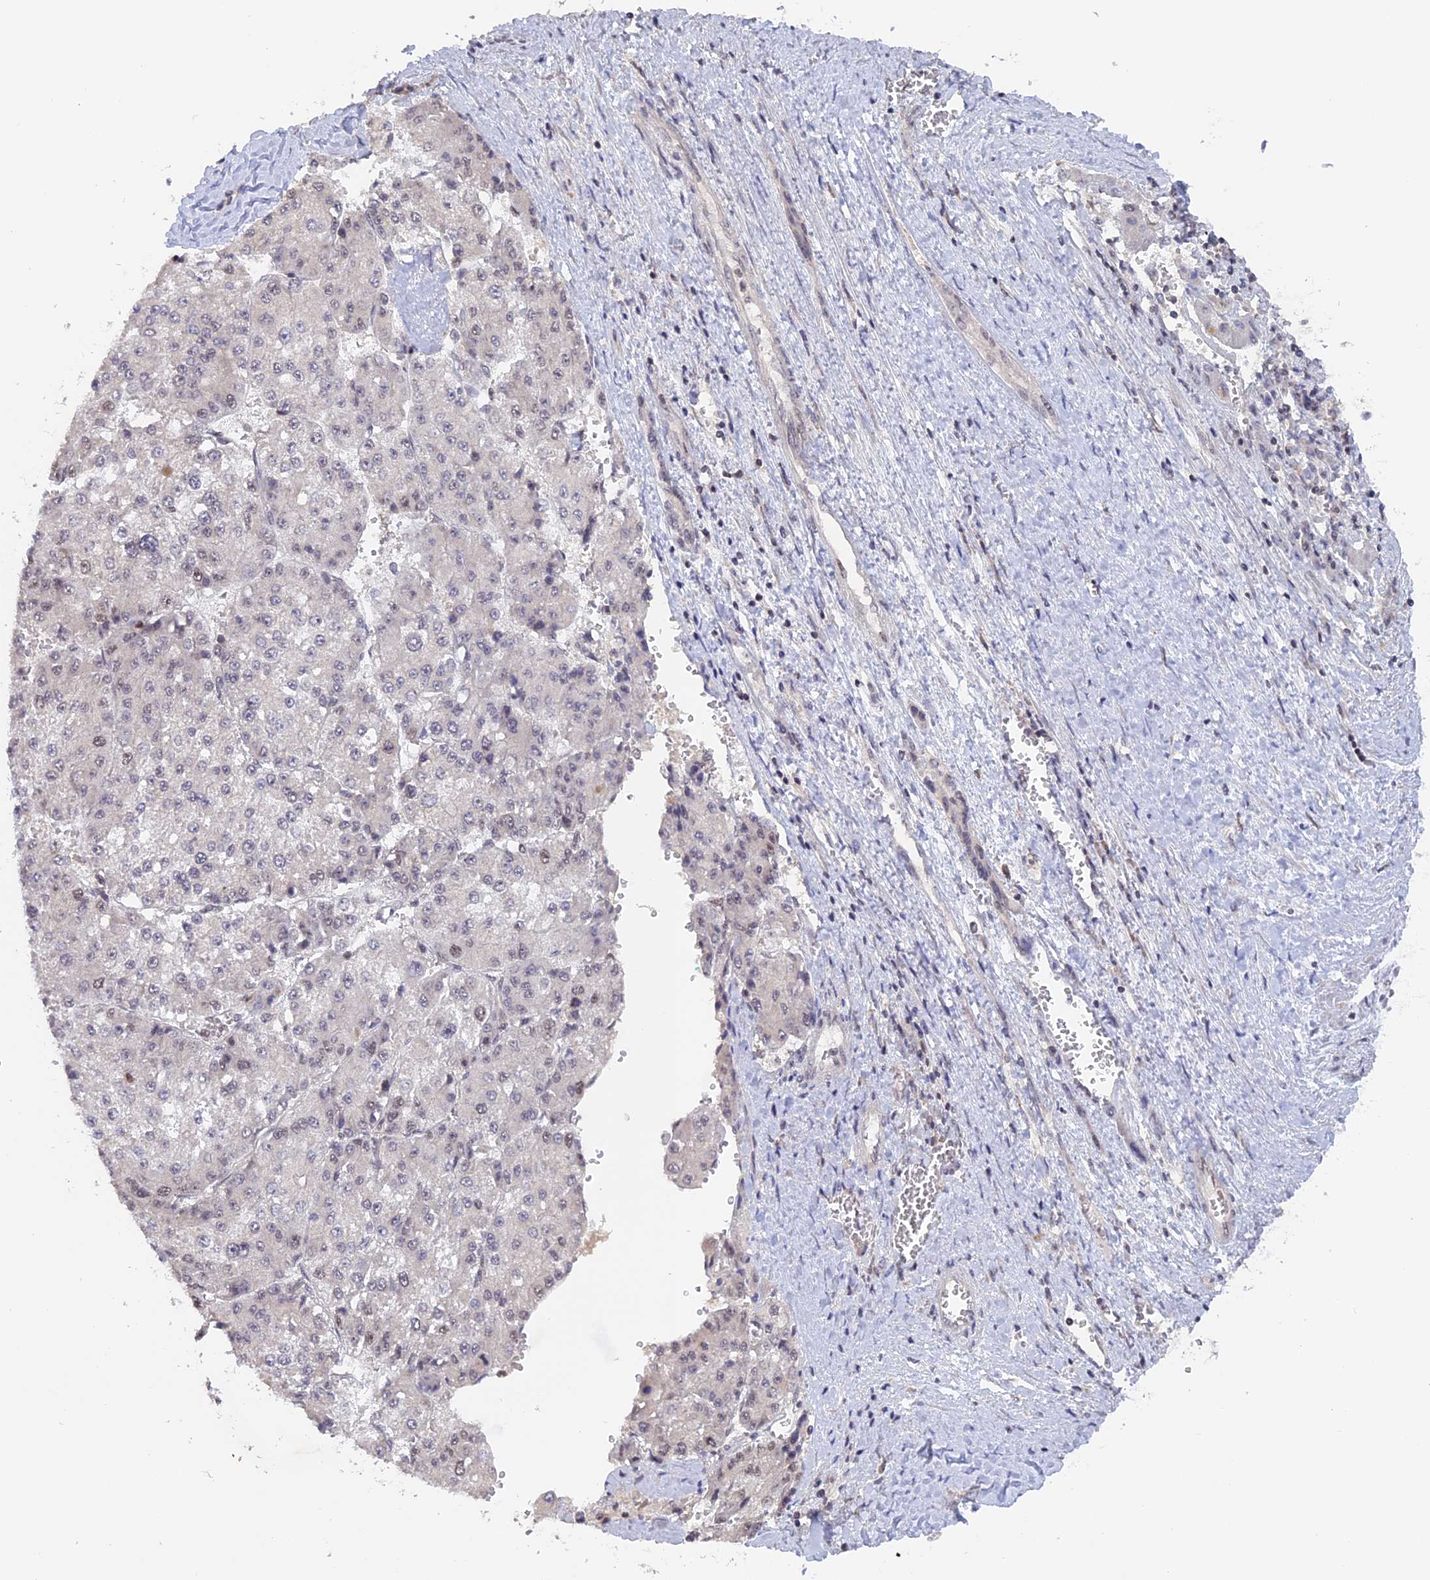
{"staining": {"intensity": "weak", "quantity": "<25%", "location": "nuclear"}, "tissue": "liver cancer", "cell_type": "Tumor cells", "image_type": "cancer", "snomed": [{"axis": "morphology", "description": "Carcinoma, Hepatocellular, NOS"}, {"axis": "topography", "description": "Liver"}], "caption": "Protein analysis of hepatocellular carcinoma (liver) displays no significant expression in tumor cells.", "gene": "RFC5", "patient": {"sex": "female", "age": 73}}